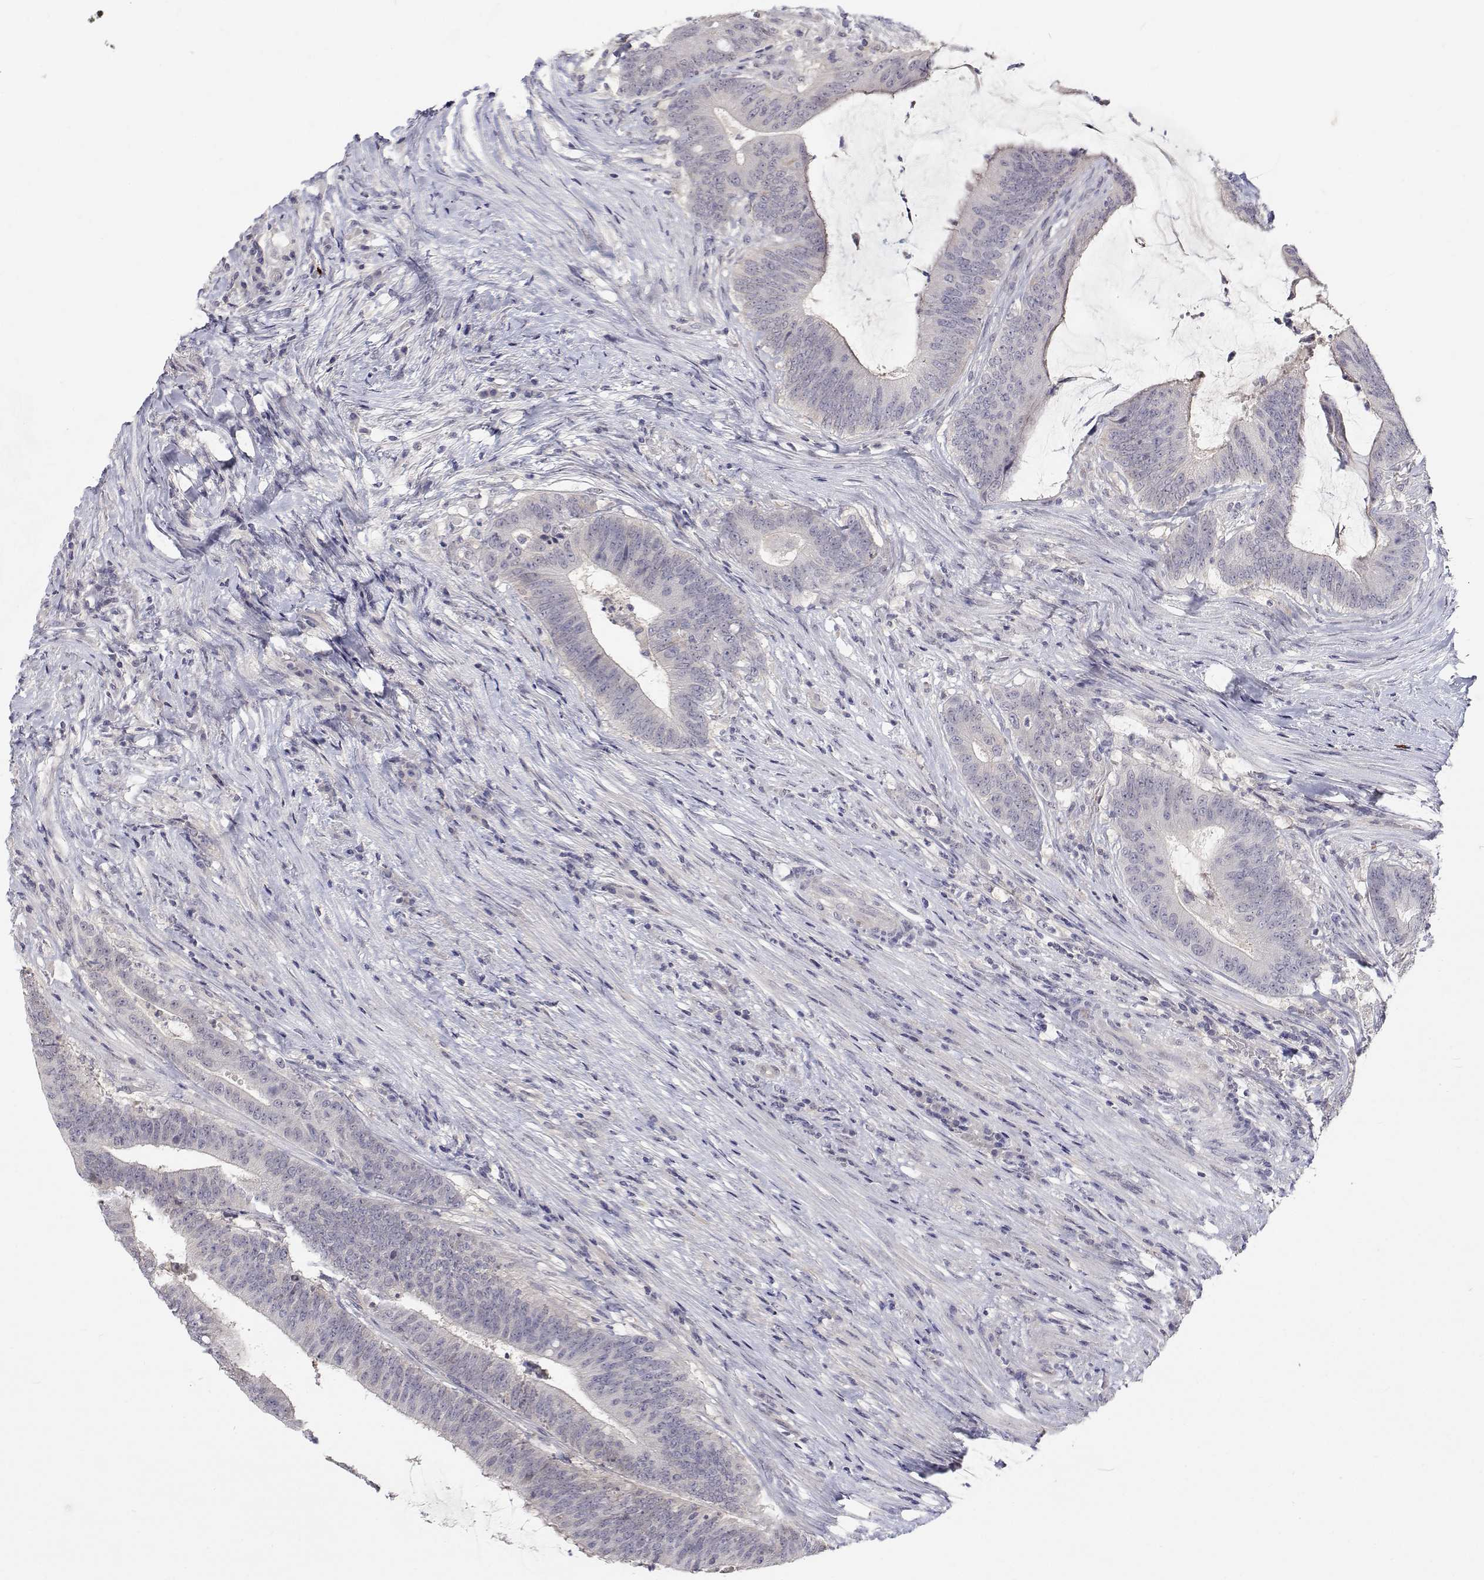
{"staining": {"intensity": "negative", "quantity": "none", "location": "none"}, "tissue": "colorectal cancer", "cell_type": "Tumor cells", "image_type": "cancer", "snomed": [{"axis": "morphology", "description": "Adenocarcinoma, NOS"}, {"axis": "topography", "description": "Colon"}], "caption": "Tumor cells are negative for brown protein staining in colorectal cancer.", "gene": "MYPN", "patient": {"sex": "female", "age": 43}}